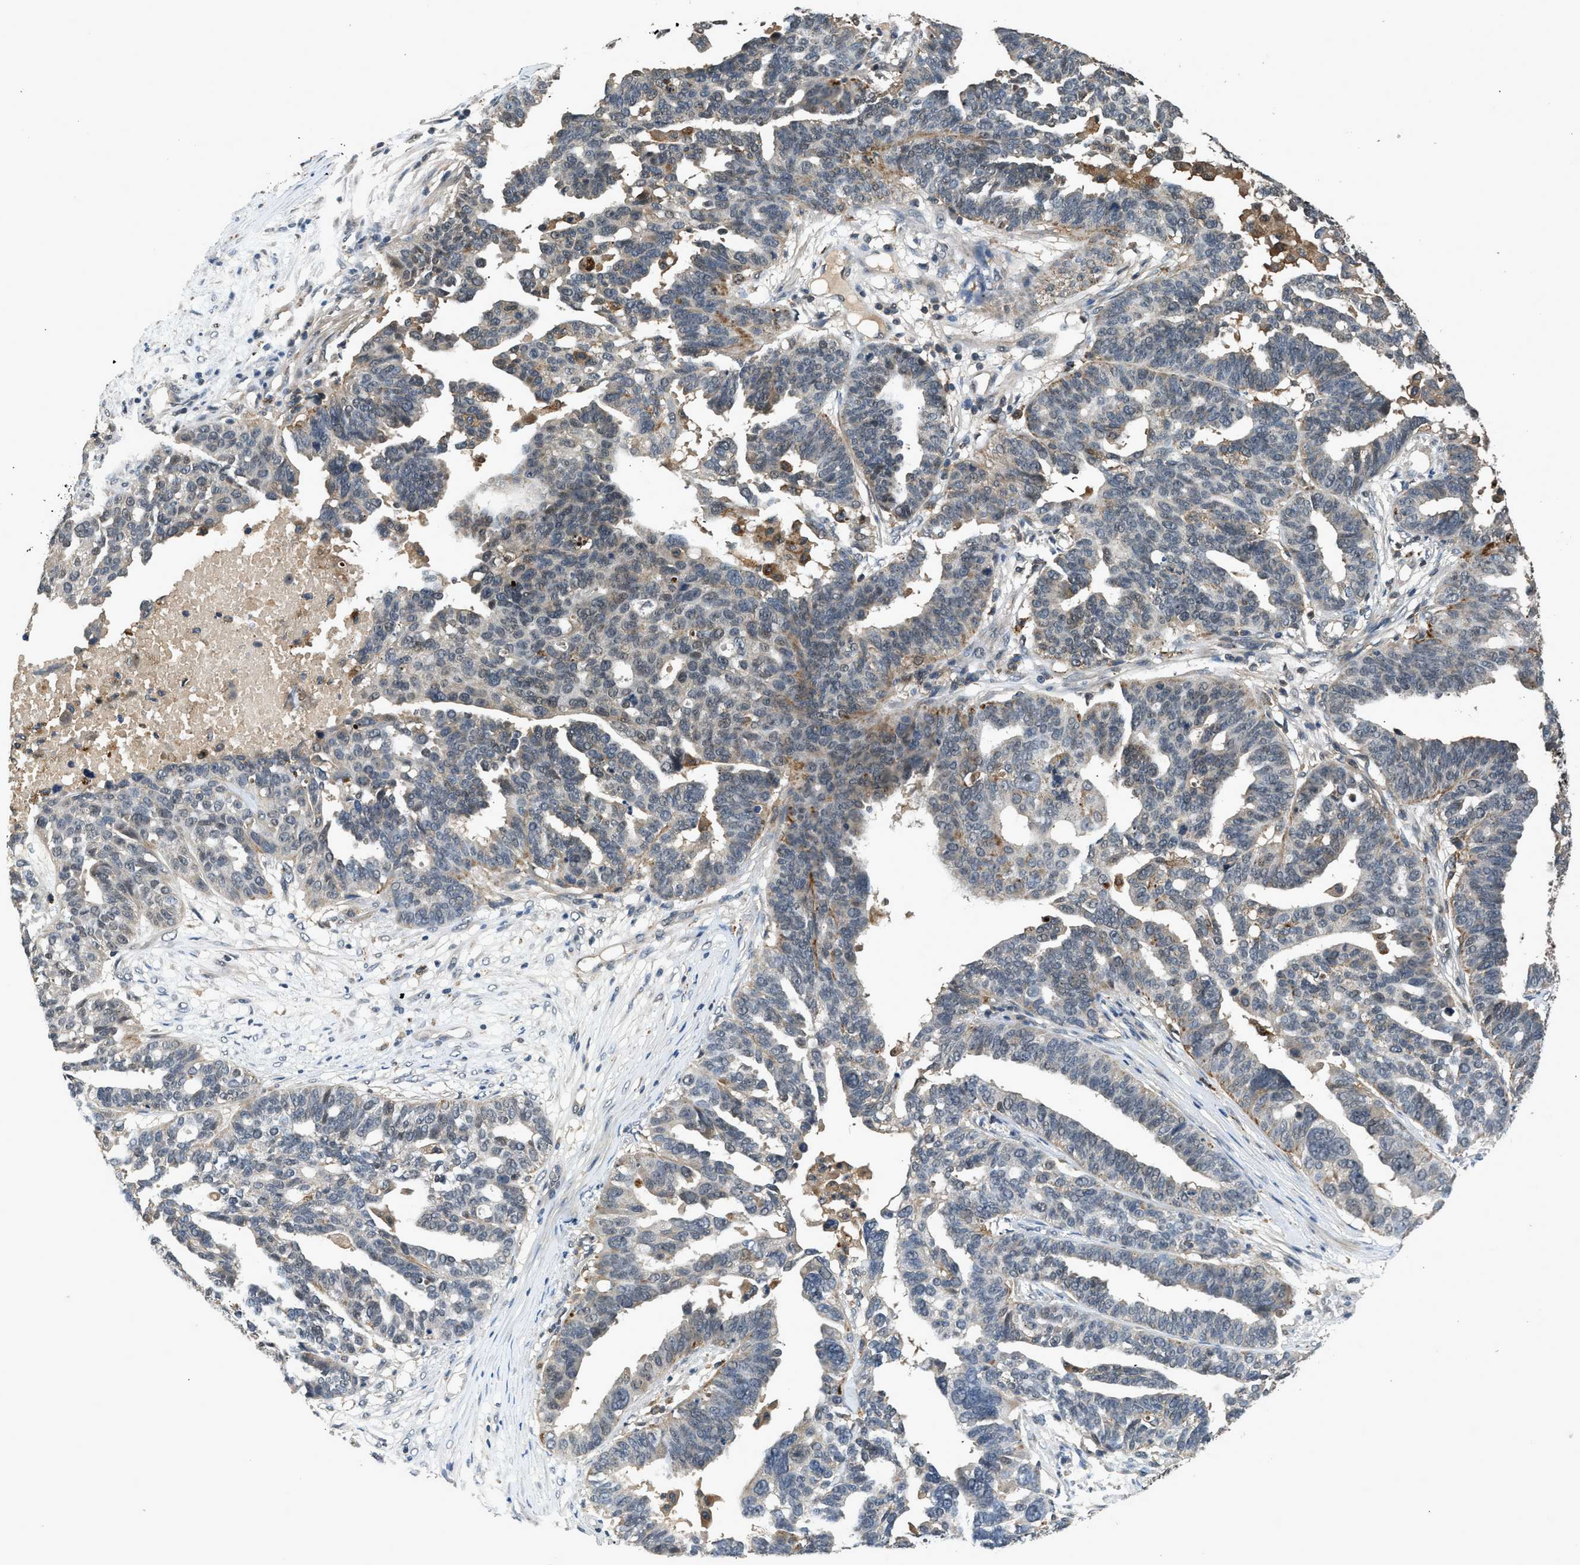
{"staining": {"intensity": "moderate", "quantity": "<25%", "location": "cytoplasmic/membranous"}, "tissue": "ovarian cancer", "cell_type": "Tumor cells", "image_type": "cancer", "snomed": [{"axis": "morphology", "description": "Cystadenocarcinoma, serous, NOS"}, {"axis": "topography", "description": "Ovary"}], "caption": "Immunohistochemical staining of human ovarian serous cystadenocarcinoma displays moderate cytoplasmic/membranous protein expression in approximately <25% of tumor cells. The protein is shown in brown color, while the nuclei are stained blue.", "gene": "SLC15A4", "patient": {"sex": "female", "age": 59}}